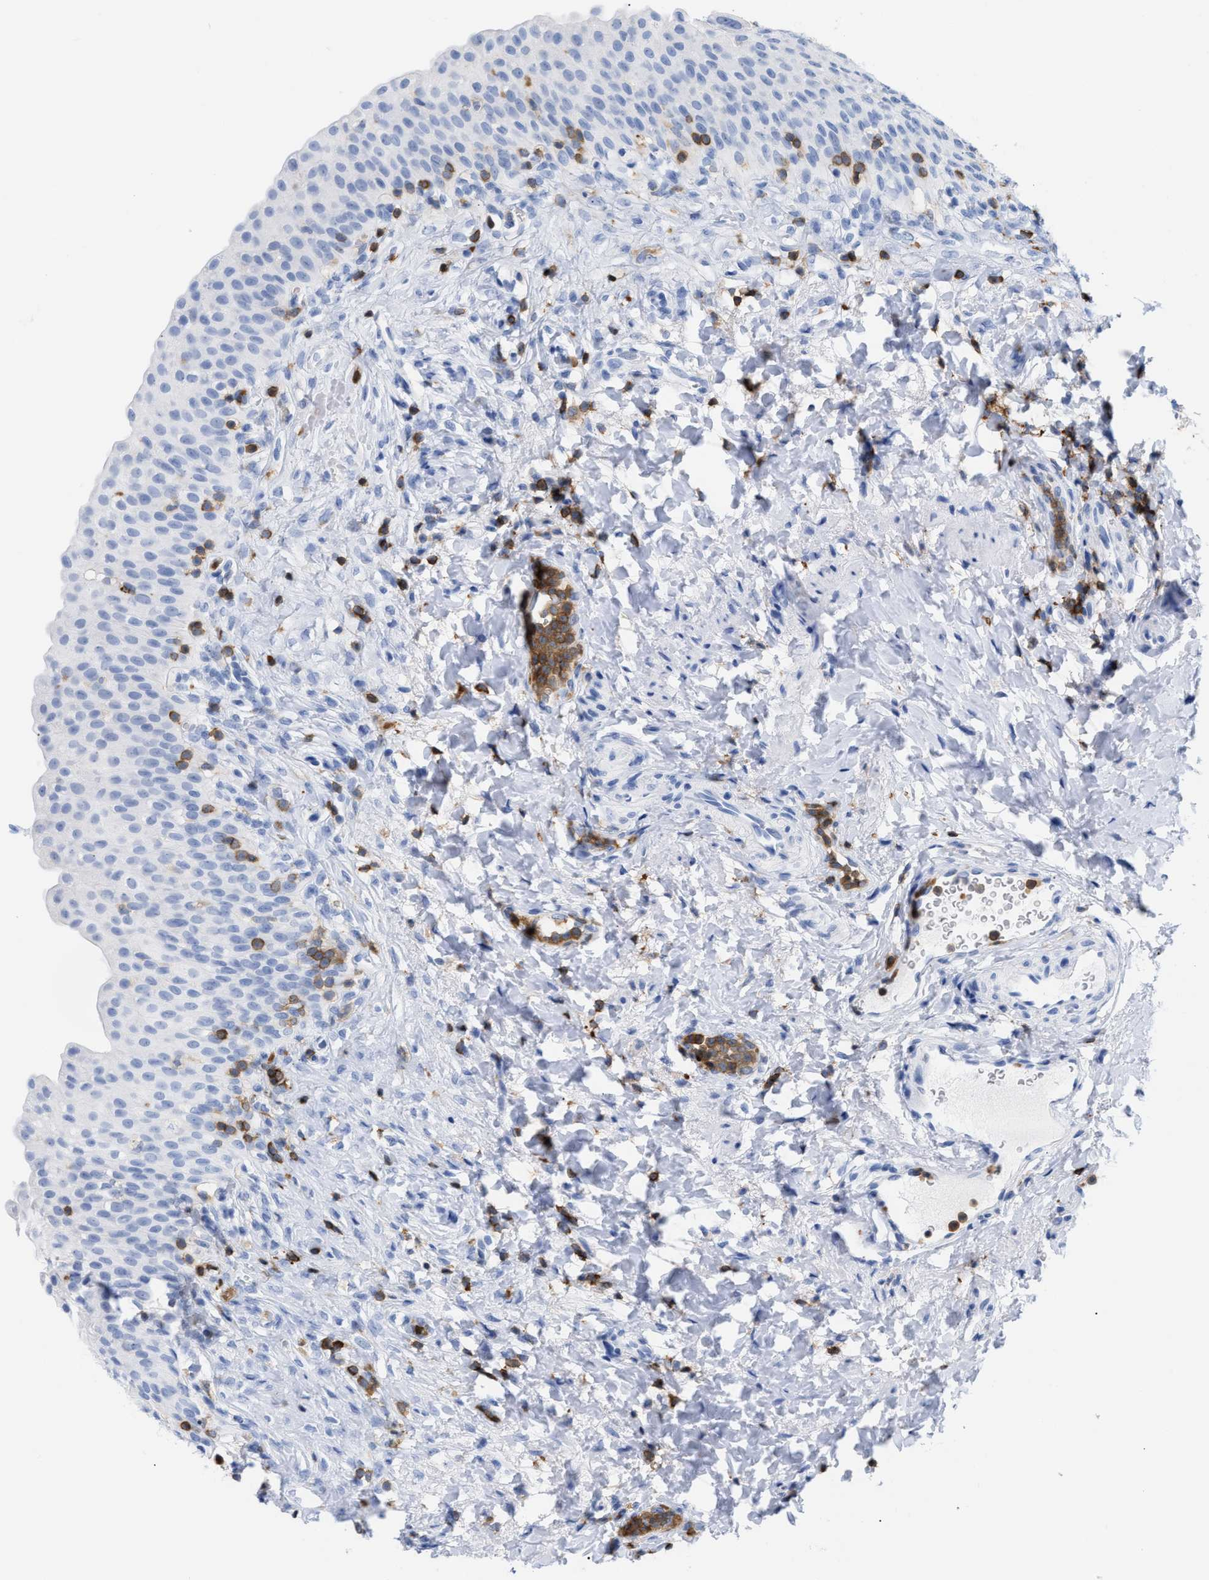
{"staining": {"intensity": "negative", "quantity": "none", "location": "none"}, "tissue": "urinary bladder", "cell_type": "Urothelial cells", "image_type": "normal", "snomed": [{"axis": "morphology", "description": "Urothelial carcinoma, High grade"}, {"axis": "topography", "description": "Urinary bladder"}], "caption": "This micrograph is of normal urinary bladder stained with IHC to label a protein in brown with the nuclei are counter-stained blue. There is no positivity in urothelial cells.", "gene": "LCP1", "patient": {"sex": "male", "age": 46}}